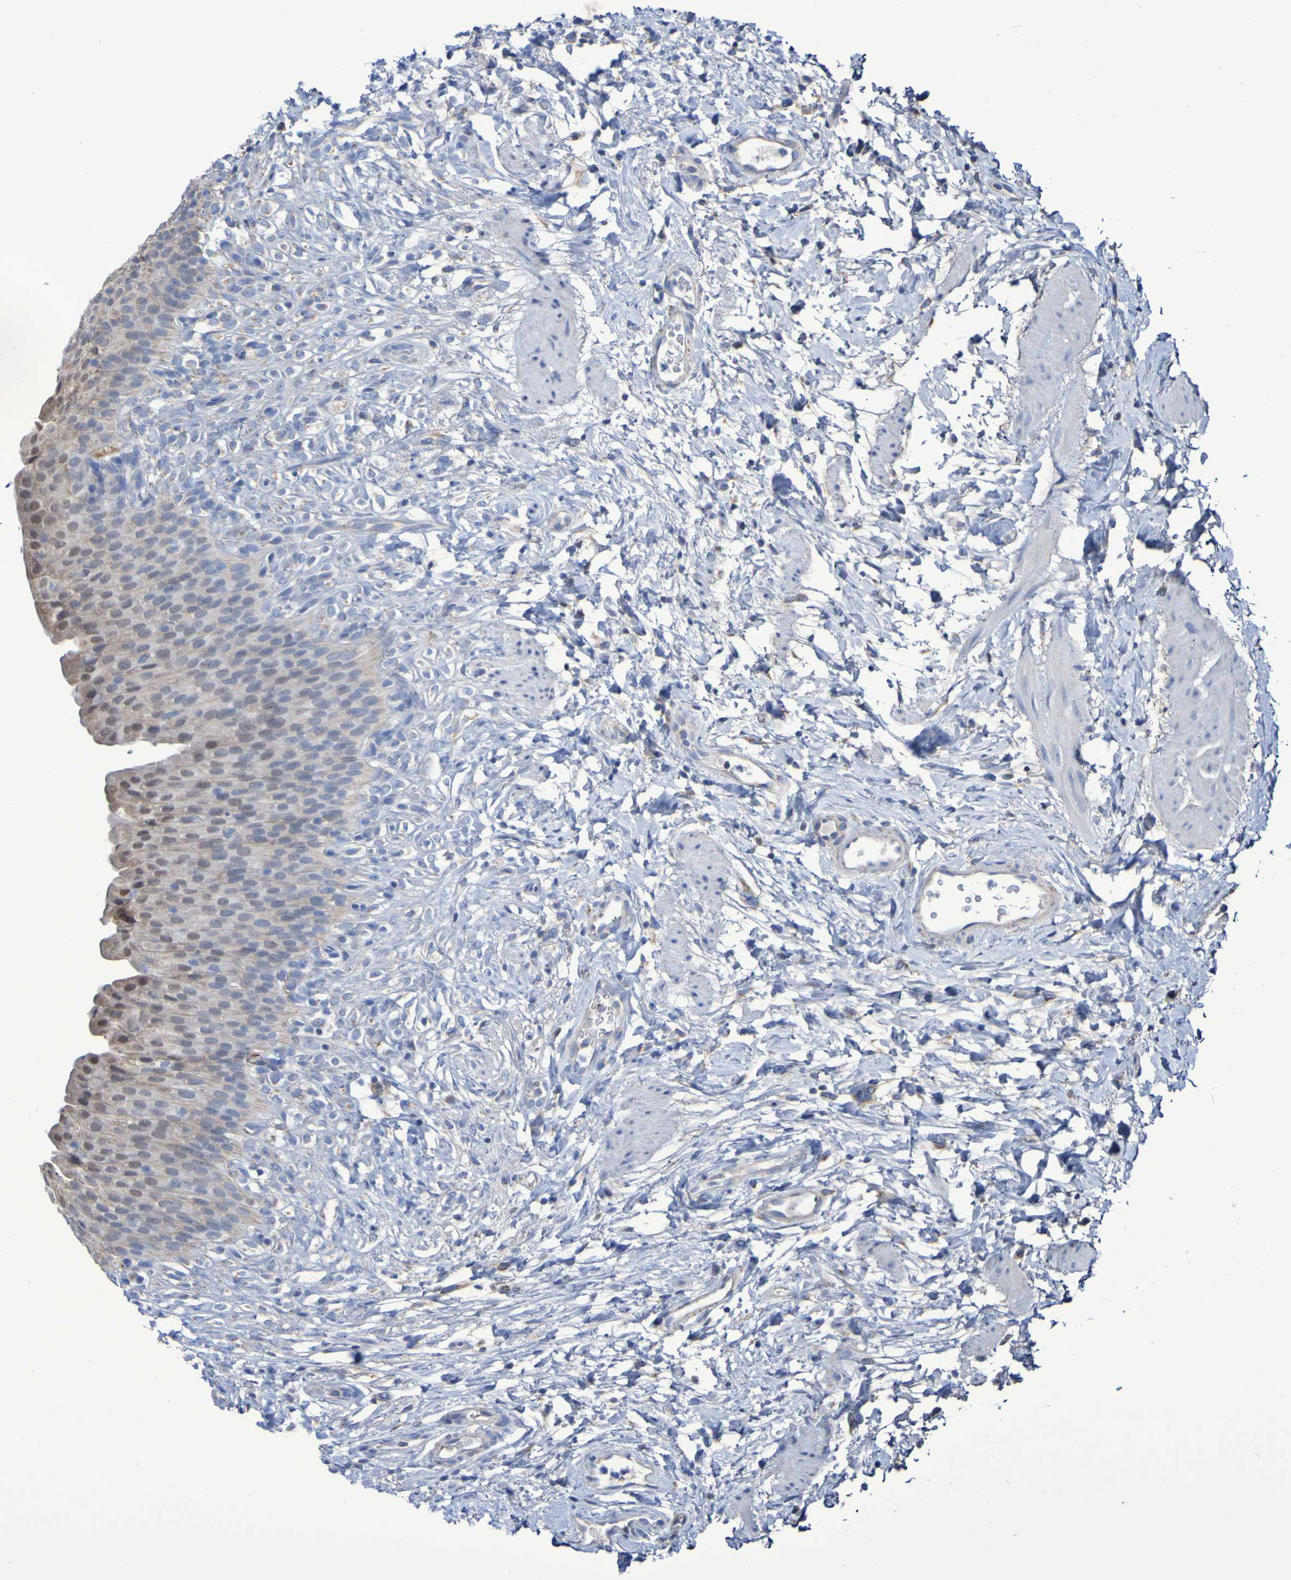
{"staining": {"intensity": "moderate", "quantity": "25%-75%", "location": "cytoplasmic/membranous,nuclear"}, "tissue": "urinary bladder", "cell_type": "Urothelial cells", "image_type": "normal", "snomed": [{"axis": "morphology", "description": "Normal tissue, NOS"}, {"axis": "topography", "description": "Urinary bladder"}], "caption": "This histopathology image reveals immunohistochemistry staining of benign urinary bladder, with medium moderate cytoplasmic/membranous,nuclear positivity in about 25%-75% of urothelial cells.", "gene": "CNTN2", "patient": {"sex": "female", "age": 79}}